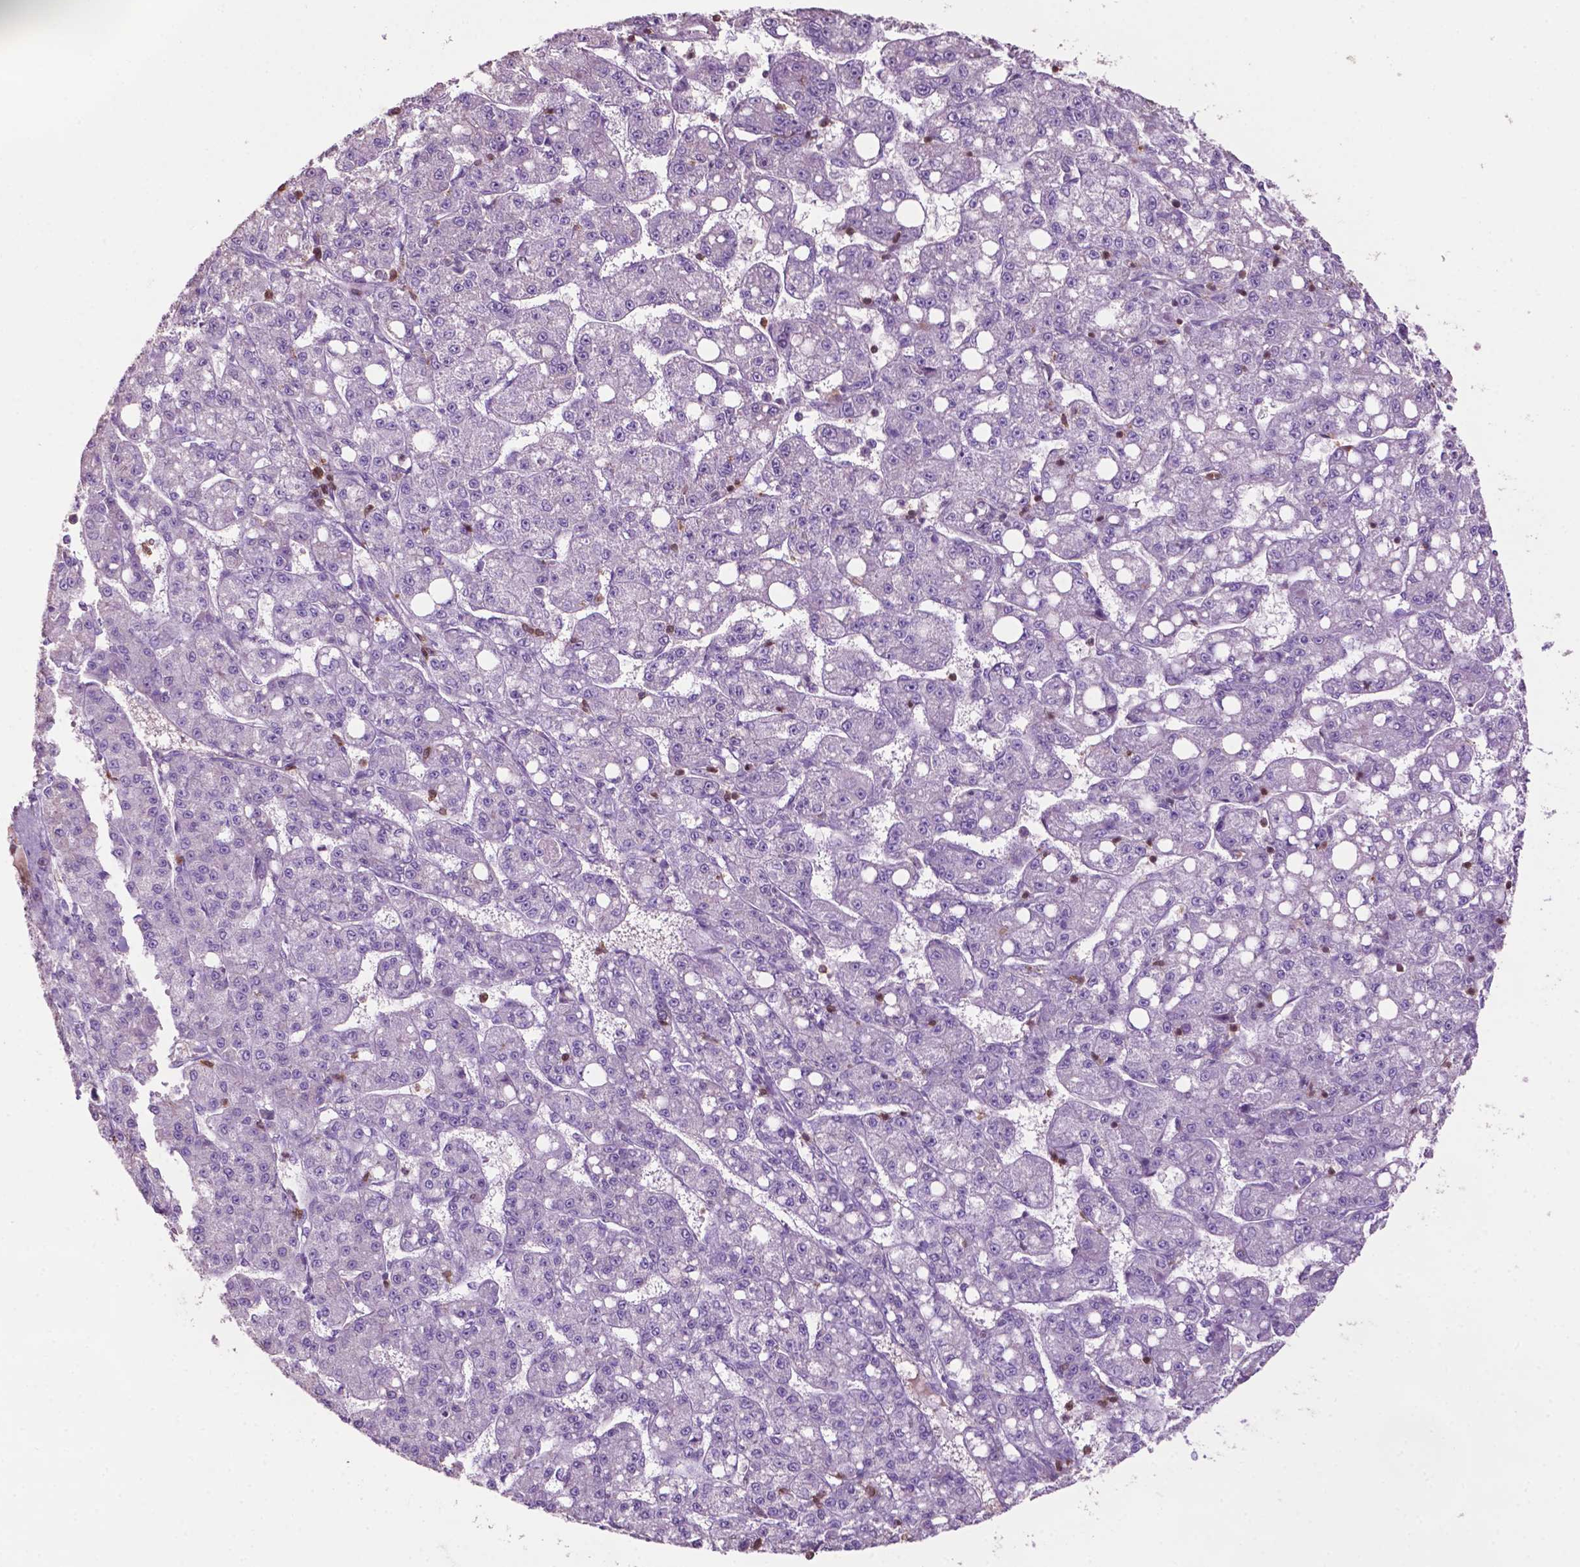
{"staining": {"intensity": "negative", "quantity": "none", "location": "none"}, "tissue": "liver cancer", "cell_type": "Tumor cells", "image_type": "cancer", "snomed": [{"axis": "morphology", "description": "Carcinoma, Hepatocellular, NOS"}, {"axis": "topography", "description": "Liver"}], "caption": "Photomicrograph shows no significant protein positivity in tumor cells of liver cancer.", "gene": "TBC1D10C", "patient": {"sex": "female", "age": 65}}